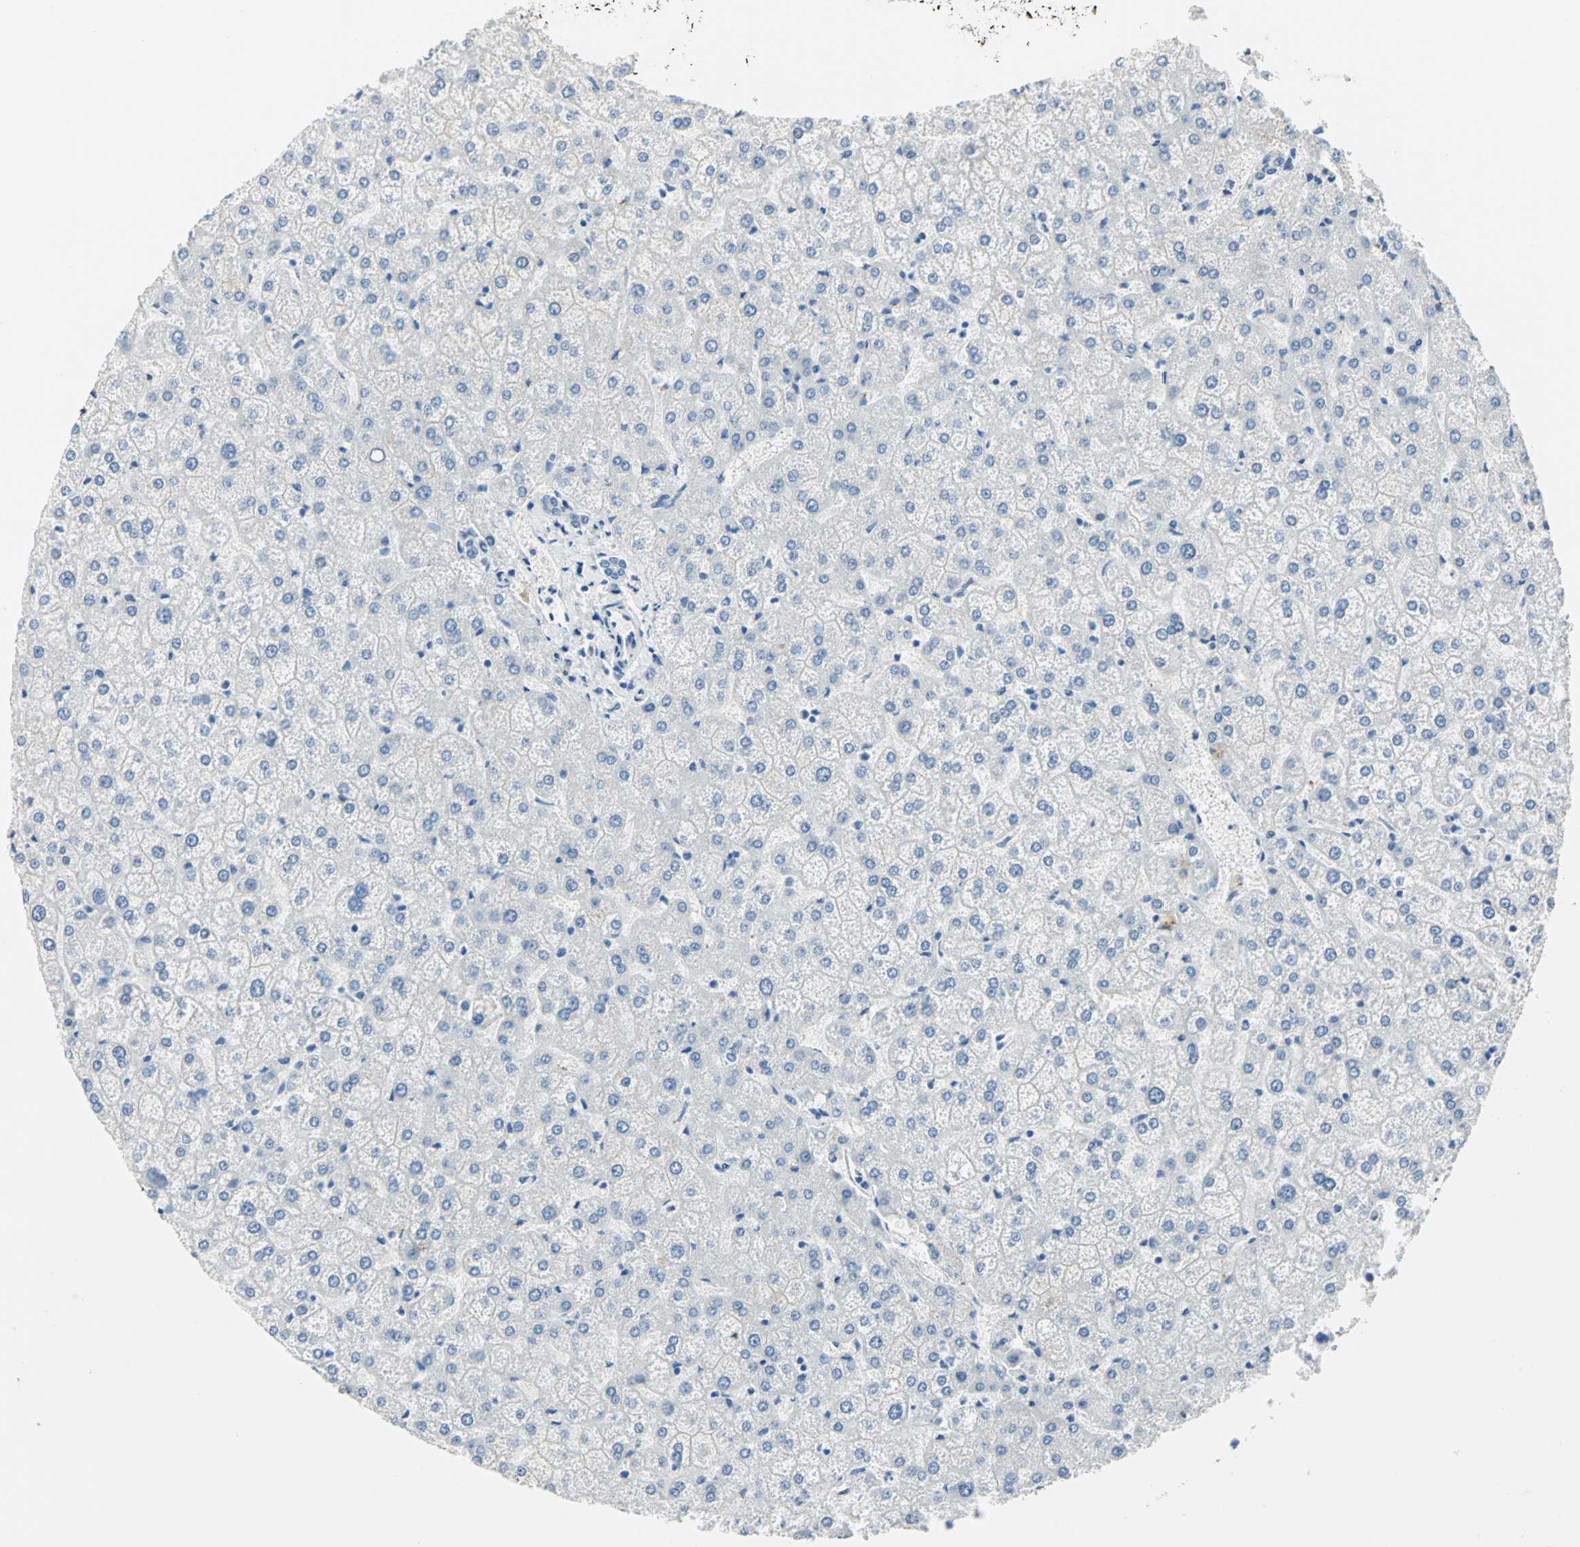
{"staining": {"intensity": "negative", "quantity": "none", "location": "none"}, "tissue": "liver", "cell_type": "Cholangiocytes", "image_type": "normal", "snomed": [{"axis": "morphology", "description": "Normal tissue, NOS"}, {"axis": "topography", "description": "Liver"}], "caption": "Normal liver was stained to show a protein in brown. There is no significant expression in cholangiocytes.", "gene": "SFN", "patient": {"sex": "female", "age": 32}}